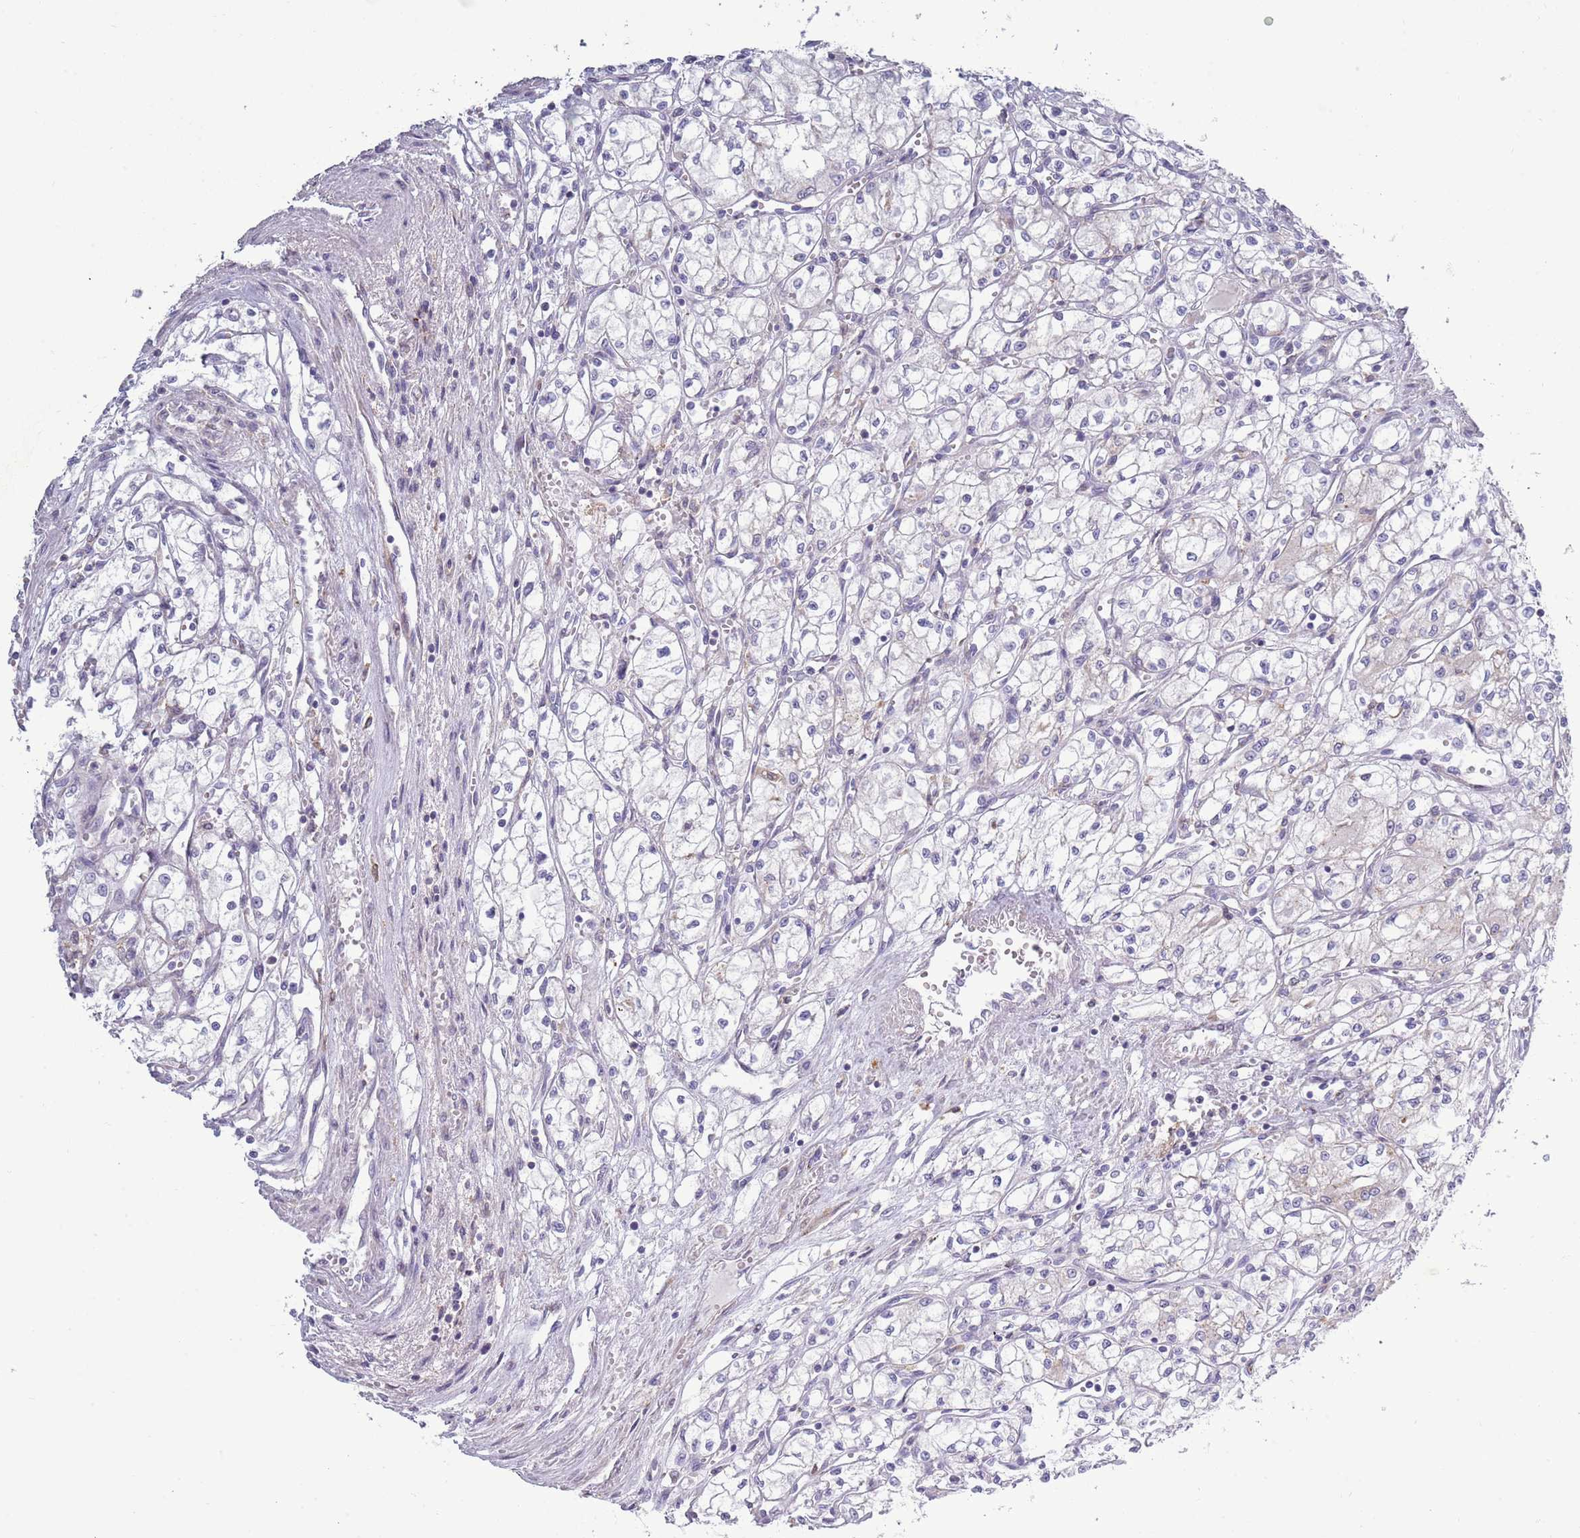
{"staining": {"intensity": "negative", "quantity": "none", "location": "none"}, "tissue": "renal cancer", "cell_type": "Tumor cells", "image_type": "cancer", "snomed": [{"axis": "morphology", "description": "Adenocarcinoma, NOS"}, {"axis": "topography", "description": "Kidney"}], "caption": "IHC micrograph of neoplastic tissue: human renal cancer stained with DAB shows no significant protein expression in tumor cells. The staining is performed using DAB (3,3'-diaminobenzidine) brown chromogen with nuclei counter-stained in using hematoxylin.", "gene": "ACSBG1", "patient": {"sex": "male", "age": 59}}